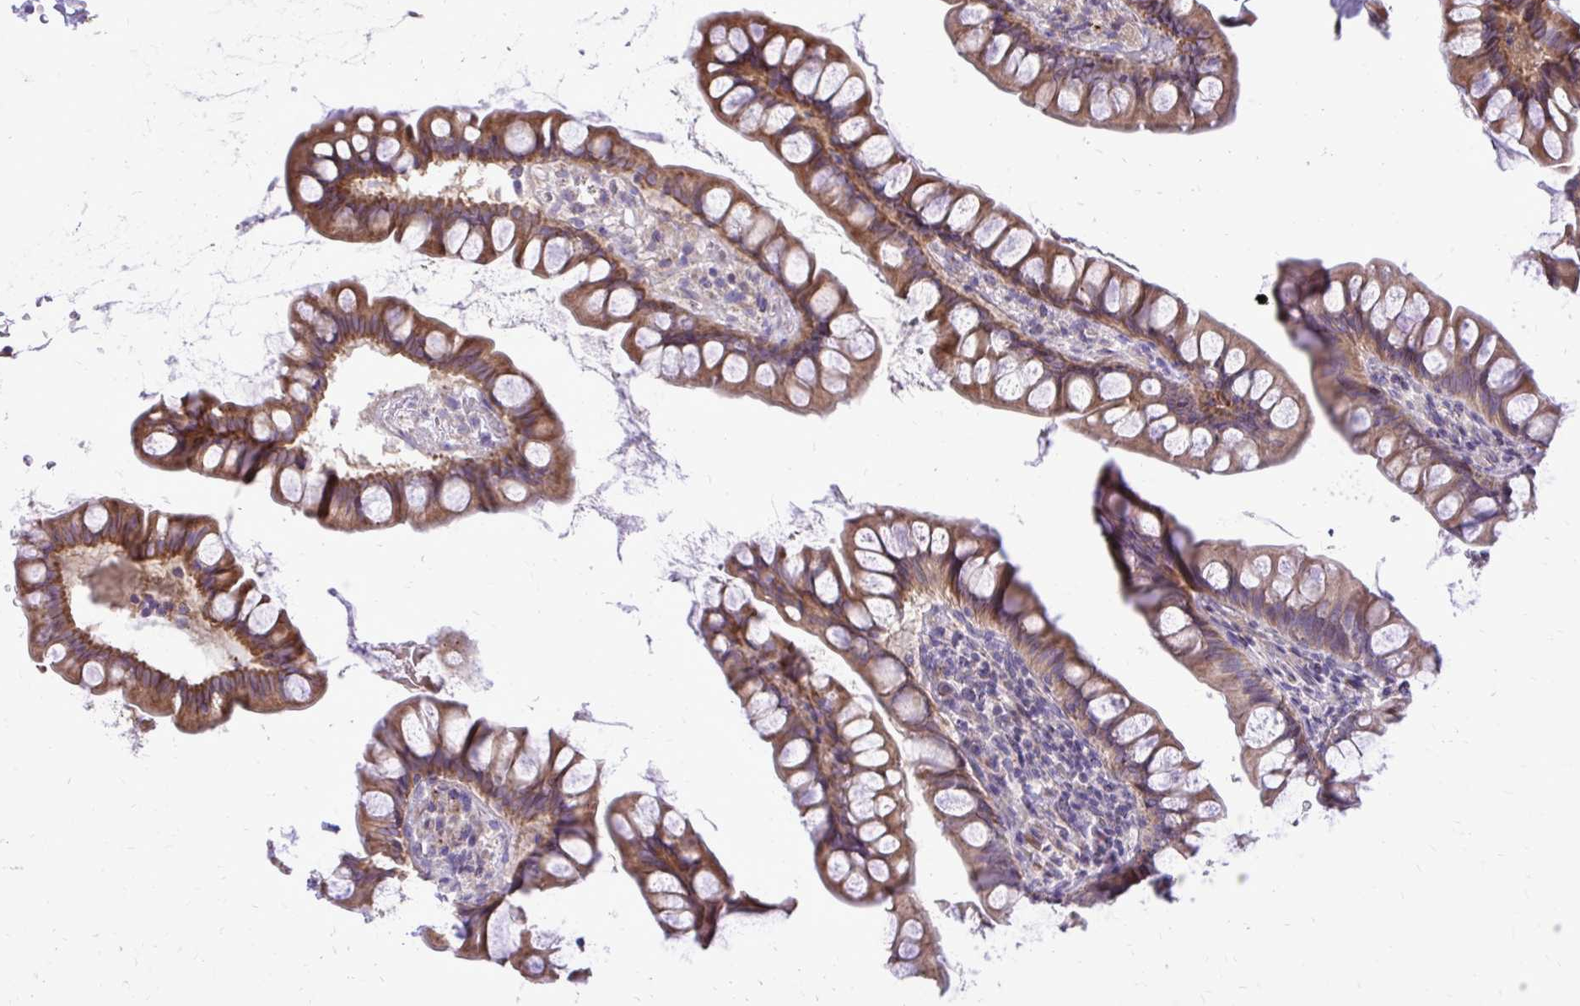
{"staining": {"intensity": "moderate", "quantity": ">75%", "location": "cytoplasmic/membranous"}, "tissue": "small intestine", "cell_type": "Glandular cells", "image_type": "normal", "snomed": [{"axis": "morphology", "description": "Normal tissue, NOS"}, {"axis": "topography", "description": "Small intestine"}], "caption": "DAB immunohistochemical staining of benign human small intestine exhibits moderate cytoplasmic/membranous protein staining in about >75% of glandular cells. (Brightfield microscopy of DAB IHC at high magnification).", "gene": "ABCC3", "patient": {"sex": "male", "age": 70}}